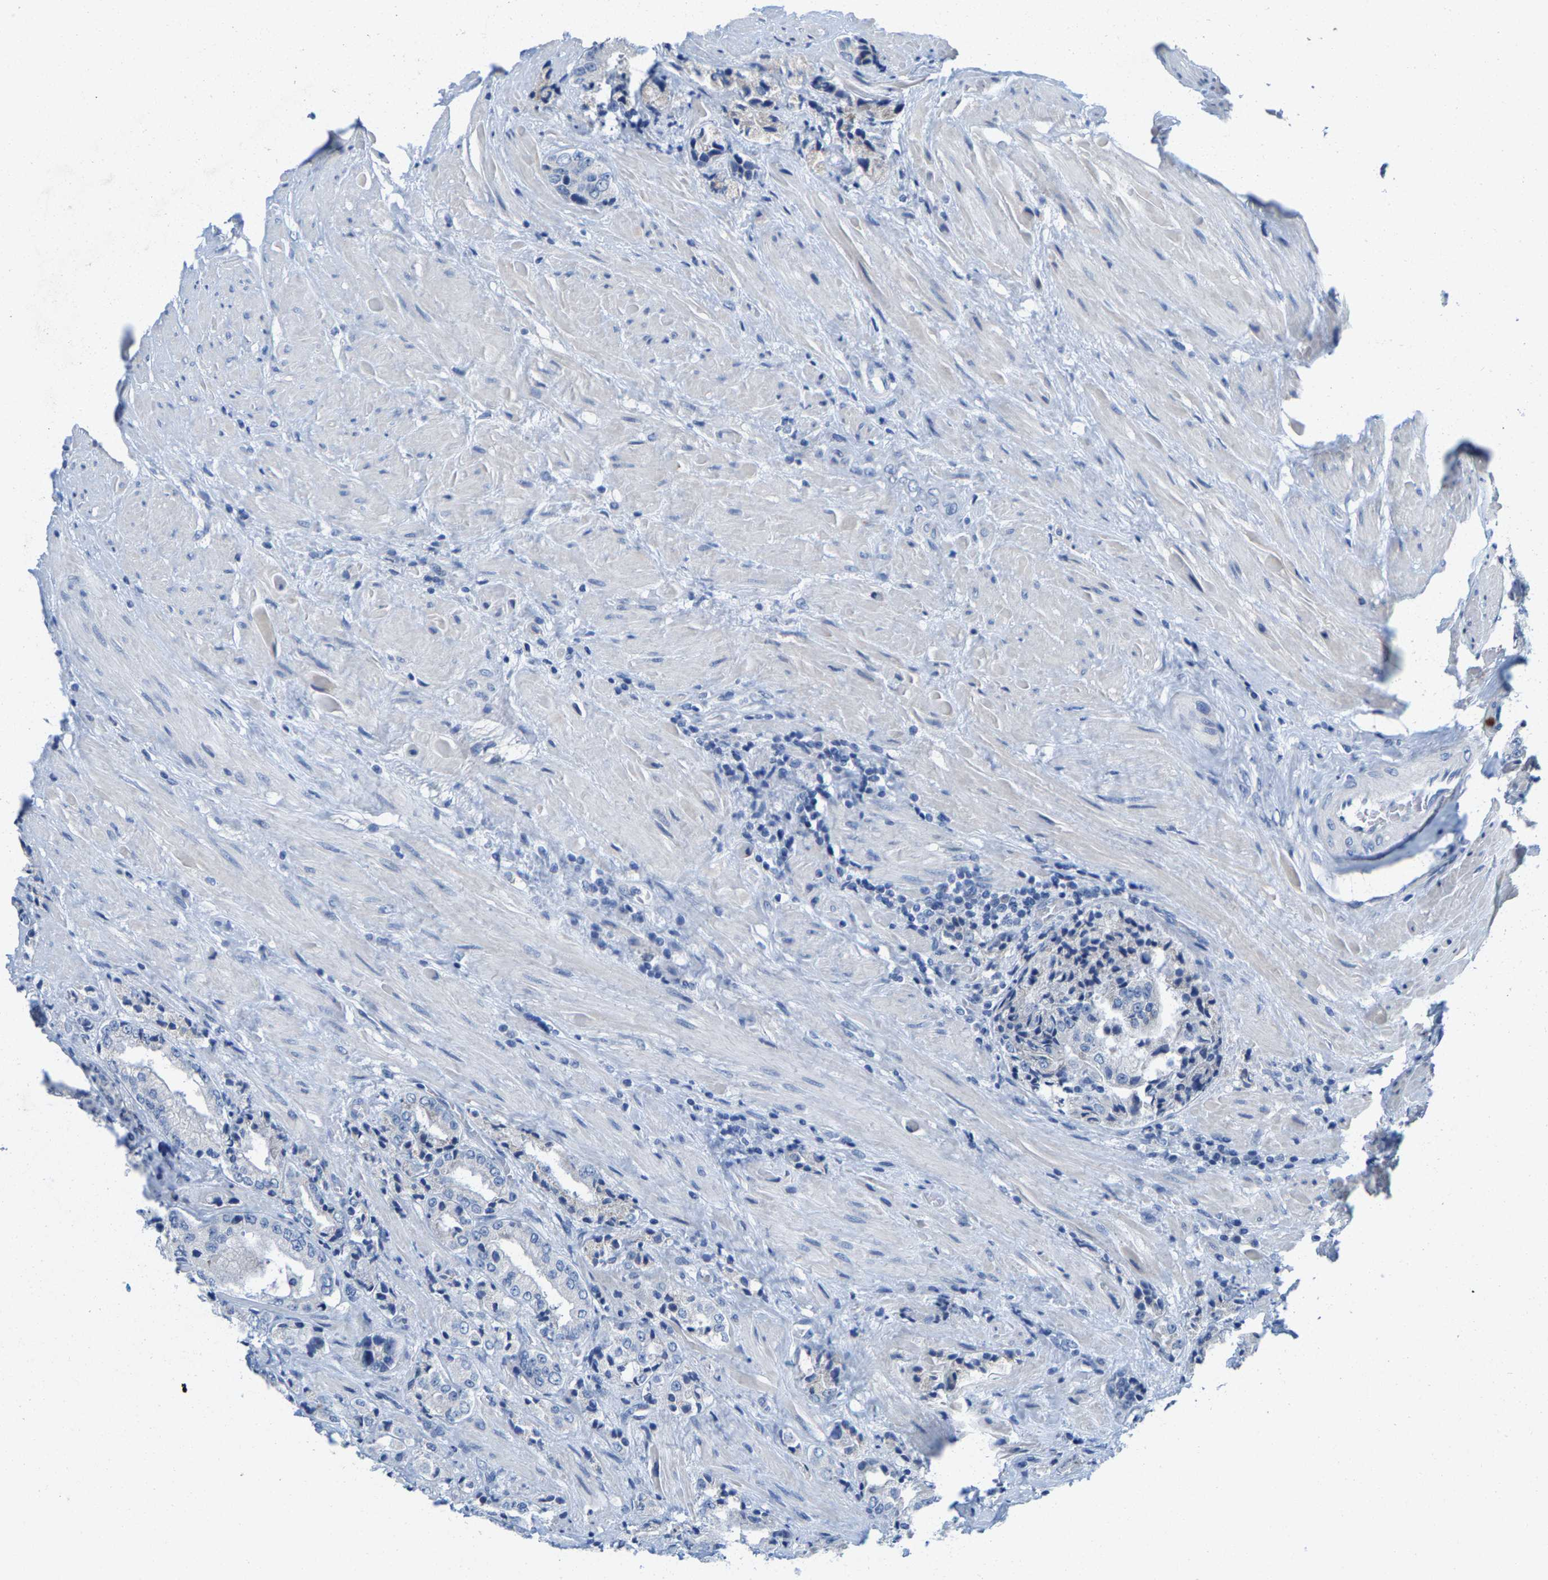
{"staining": {"intensity": "negative", "quantity": "none", "location": "none"}, "tissue": "prostate cancer", "cell_type": "Tumor cells", "image_type": "cancer", "snomed": [{"axis": "morphology", "description": "Adenocarcinoma, High grade"}, {"axis": "topography", "description": "Prostate"}], "caption": "There is no significant expression in tumor cells of adenocarcinoma (high-grade) (prostate).", "gene": "KLHL1", "patient": {"sex": "male", "age": 61}}